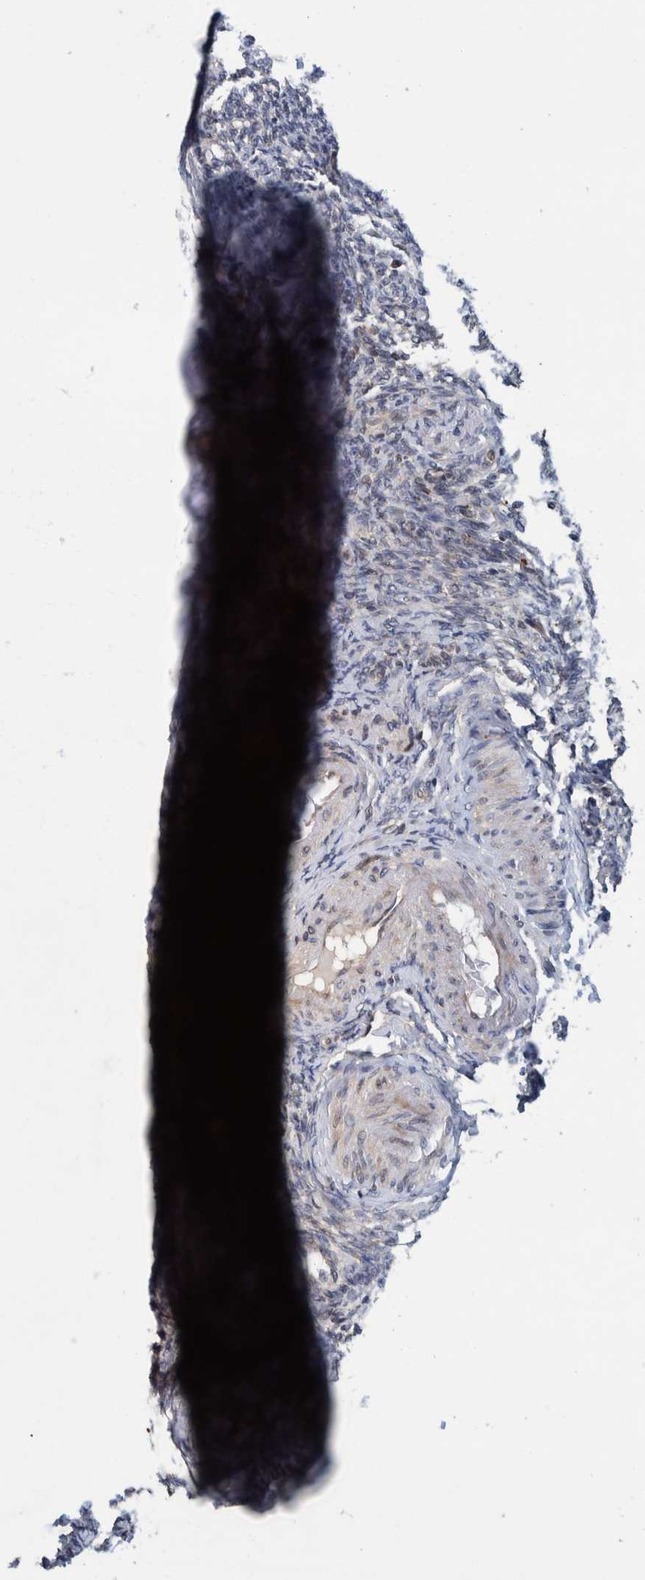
{"staining": {"intensity": "weak", "quantity": "<25%", "location": "cytoplasmic/membranous"}, "tissue": "ovary", "cell_type": "Ovarian stroma cells", "image_type": "normal", "snomed": [{"axis": "morphology", "description": "Normal tissue, NOS"}, {"axis": "topography", "description": "Ovary"}], "caption": "Immunohistochemistry of unremarkable human ovary displays no positivity in ovarian stroma cells. (DAB immunohistochemistry (IHC) visualized using brightfield microscopy, high magnification).", "gene": "MRPS7", "patient": {"sex": "female", "age": 41}}